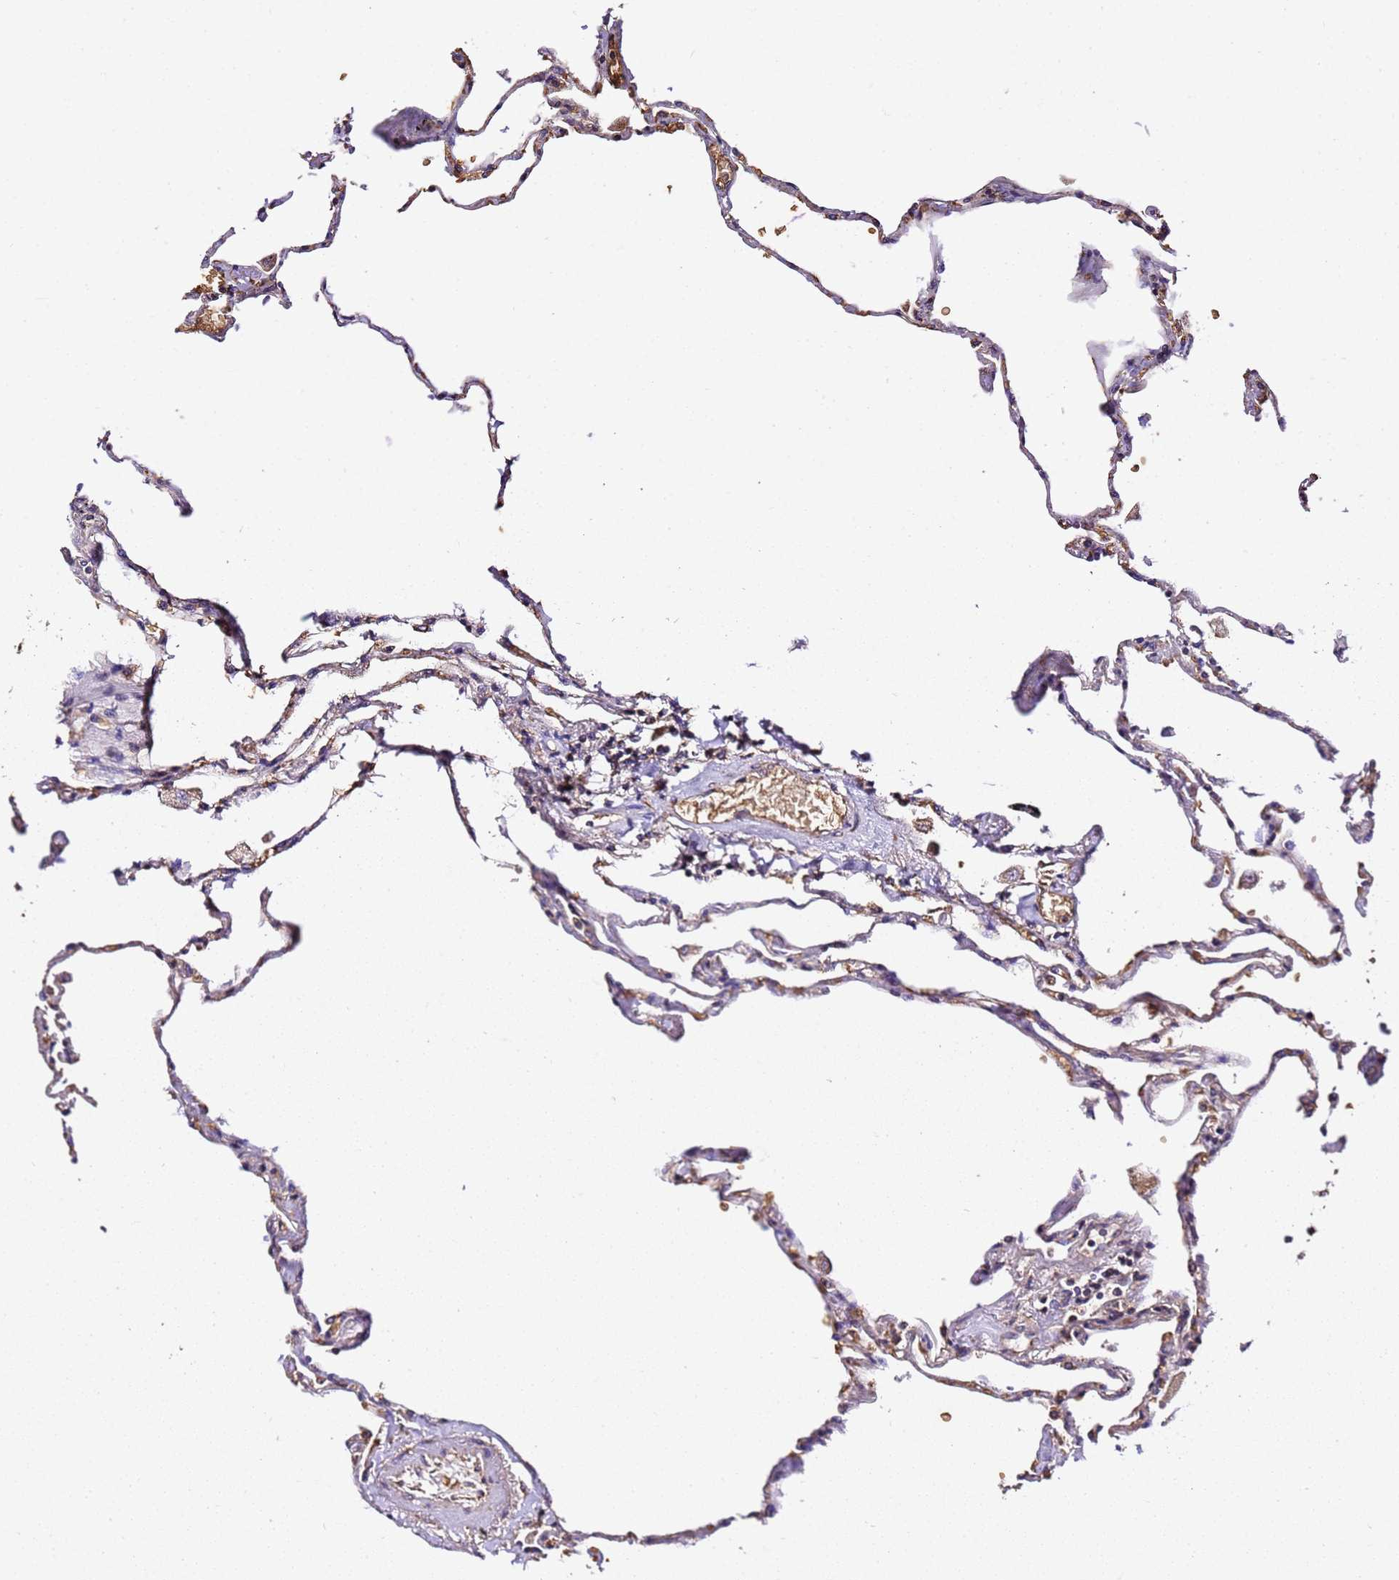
{"staining": {"intensity": "moderate", "quantity": "<25%", "location": "cytoplasmic/membranous"}, "tissue": "lung", "cell_type": "Alveolar cells", "image_type": "normal", "snomed": [{"axis": "morphology", "description": "Normal tissue, NOS"}, {"axis": "topography", "description": "Lung"}], "caption": "Alveolar cells exhibit low levels of moderate cytoplasmic/membranous positivity in about <25% of cells in unremarkable human lung.", "gene": "LRRIQ1", "patient": {"sex": "female", "age": 67}}